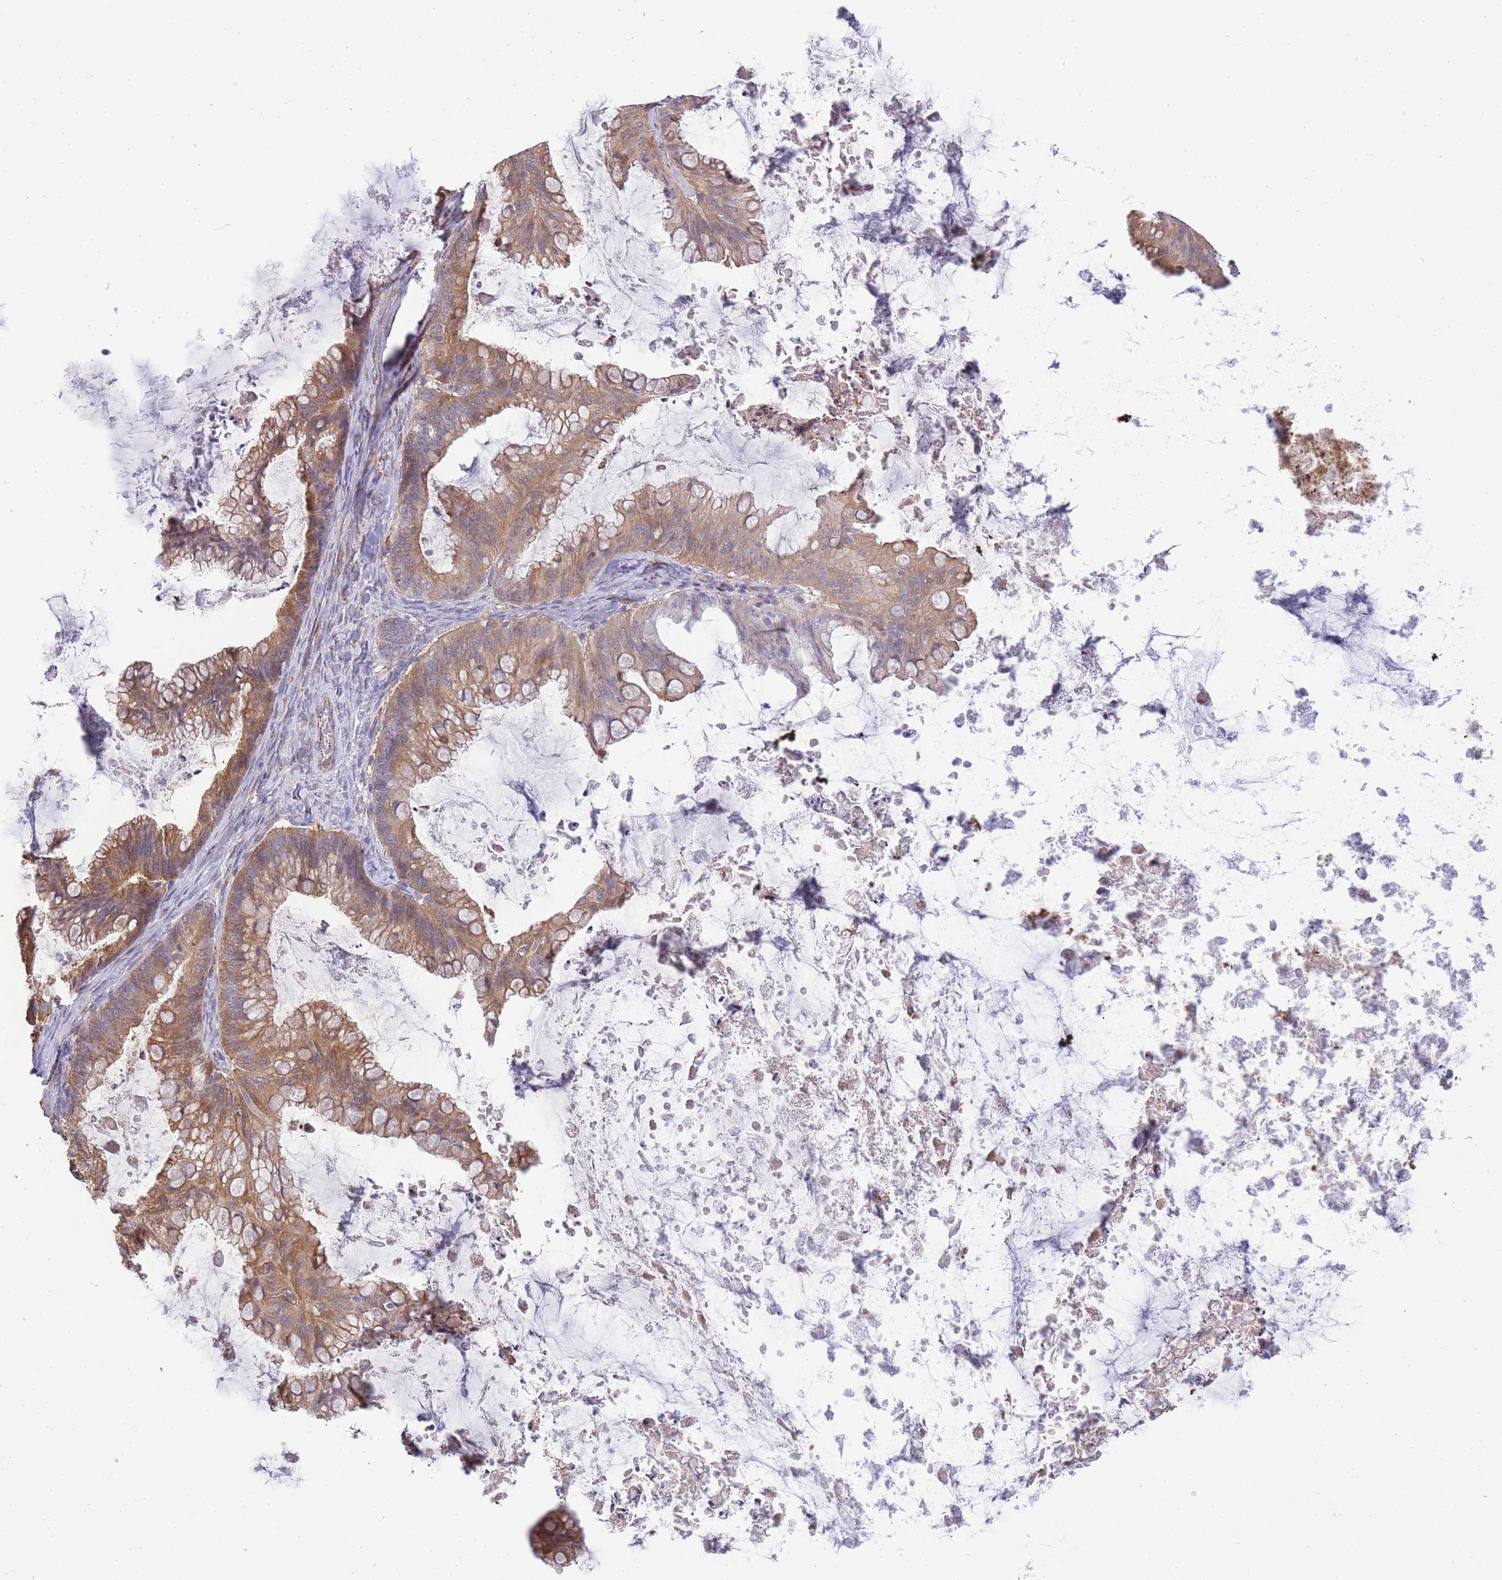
{"staining": {"intensity": "moderate", "quantity": ">75%", "location": "cytoplasmic/membranous"}, "tissue": "ovarian cancer", "cell_type": "Tumor cells", "image_type": "cancer", "snomed": [{"axis": "morphology", "description": "Cystadenocarcinoma, mucinous, NOS"}, {"axis": "topography", "description": "Ovary"}], "caption": "Tumor cells show medium levels of moderate cytoplasmic/membranous positivity in approximately >75% of cells in ovarian cancer.", "gene": "ECPAS", "patient": {"sex": "female", "age": 35}}